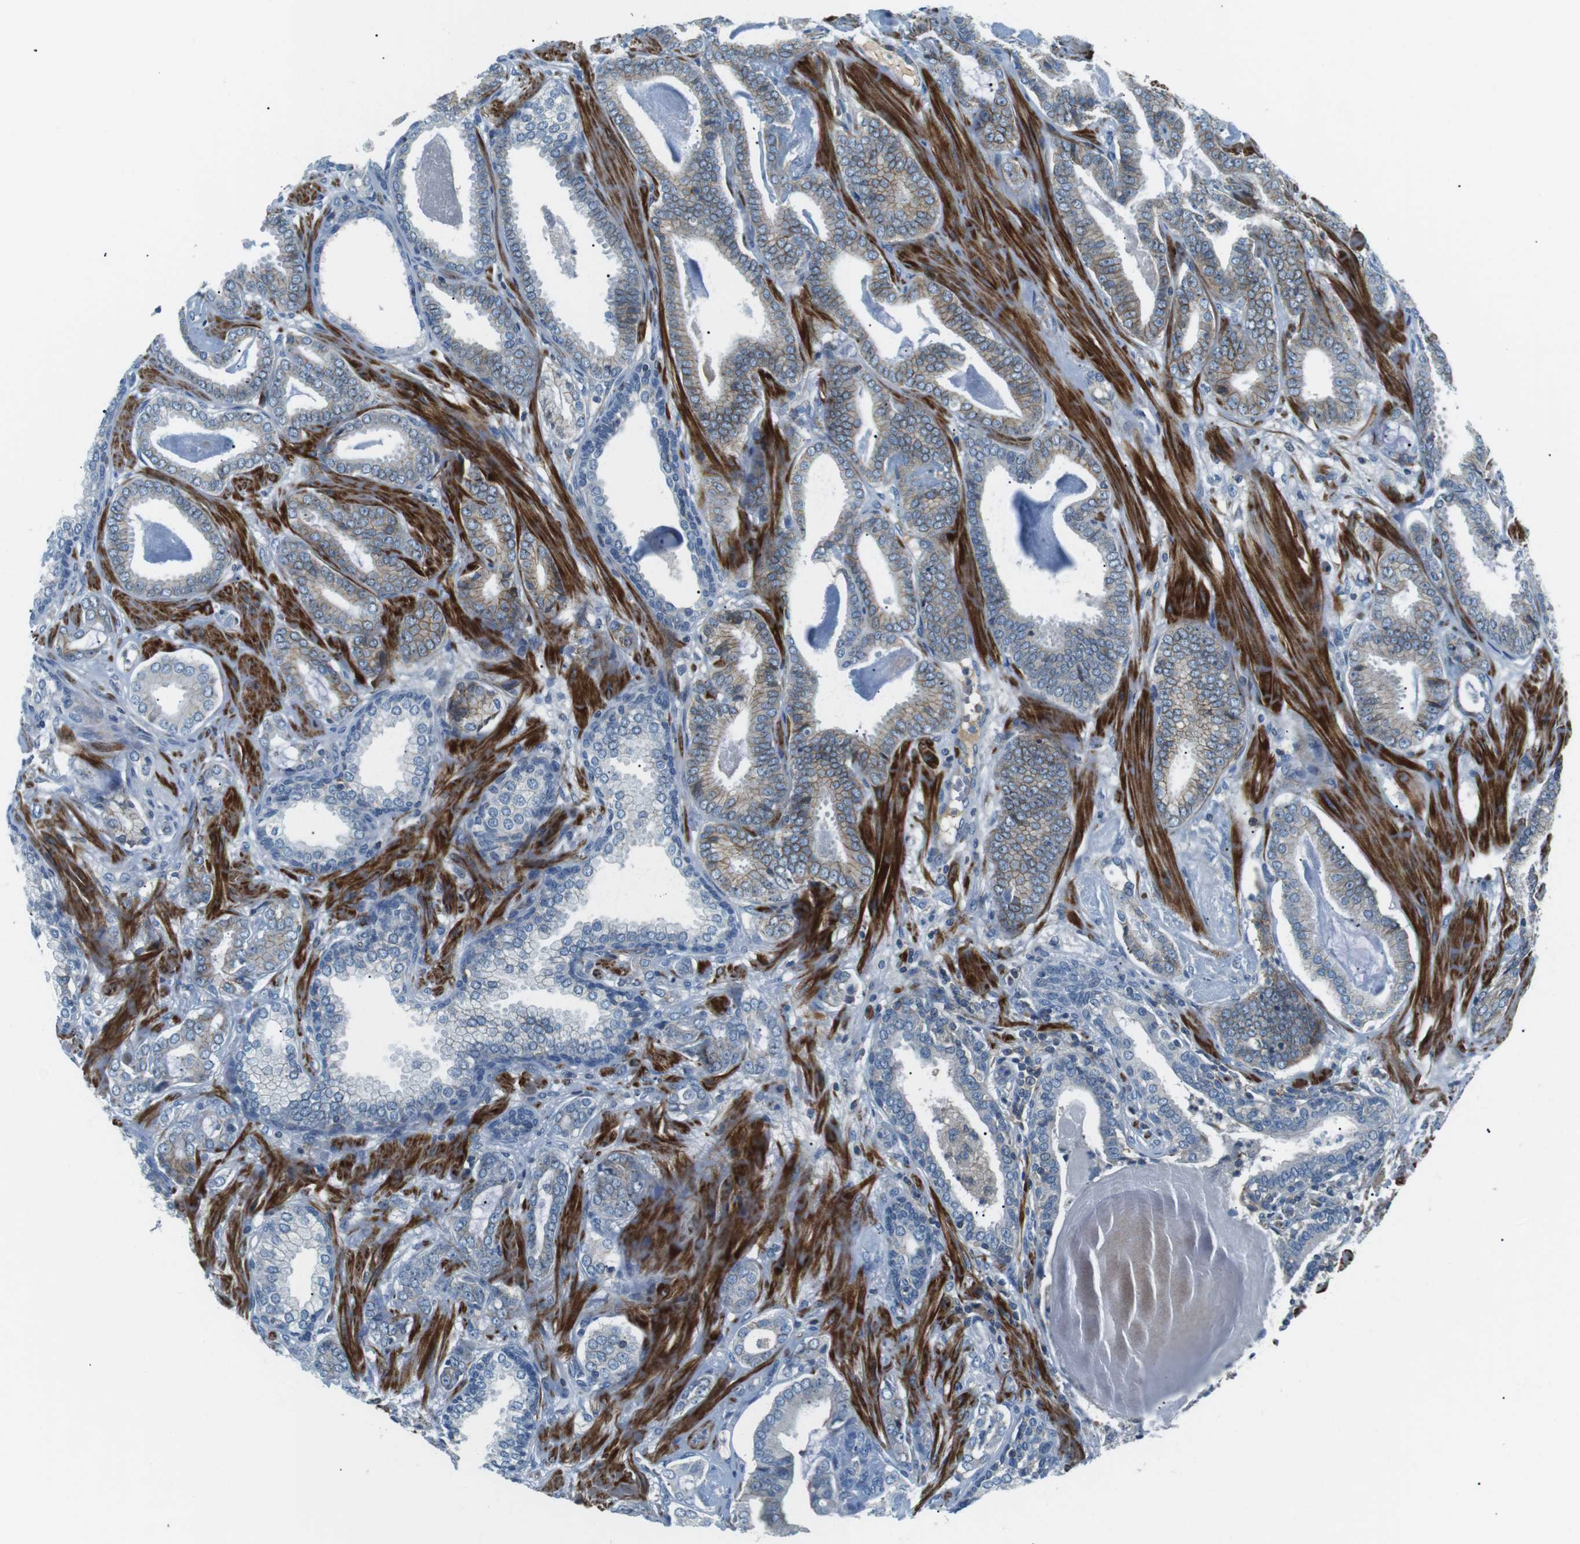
{"staining": {"intensity": "weak", "quantity": "<25%", "location": "cytoplasmic/membranous"}, "tissue": "prostate cancer", "cell_type": "Tumor cells", "image_type": "cancer", "snomed": [{"axis": "morphology", "description": "Adenocarcinoma, Low grade"}, {"axis": "topography", "description": "Prostate"}], "caption": "This micrograph is of low-grade adenocarcinoma (prostate) stained with immunohistochemistry (IHC) to label a protein in brown with the nuclei are counter-stained blue. There is no staining in tumor cells.", "gene": "ARVCF", "patient": {"sex": "male", "age": 53}}